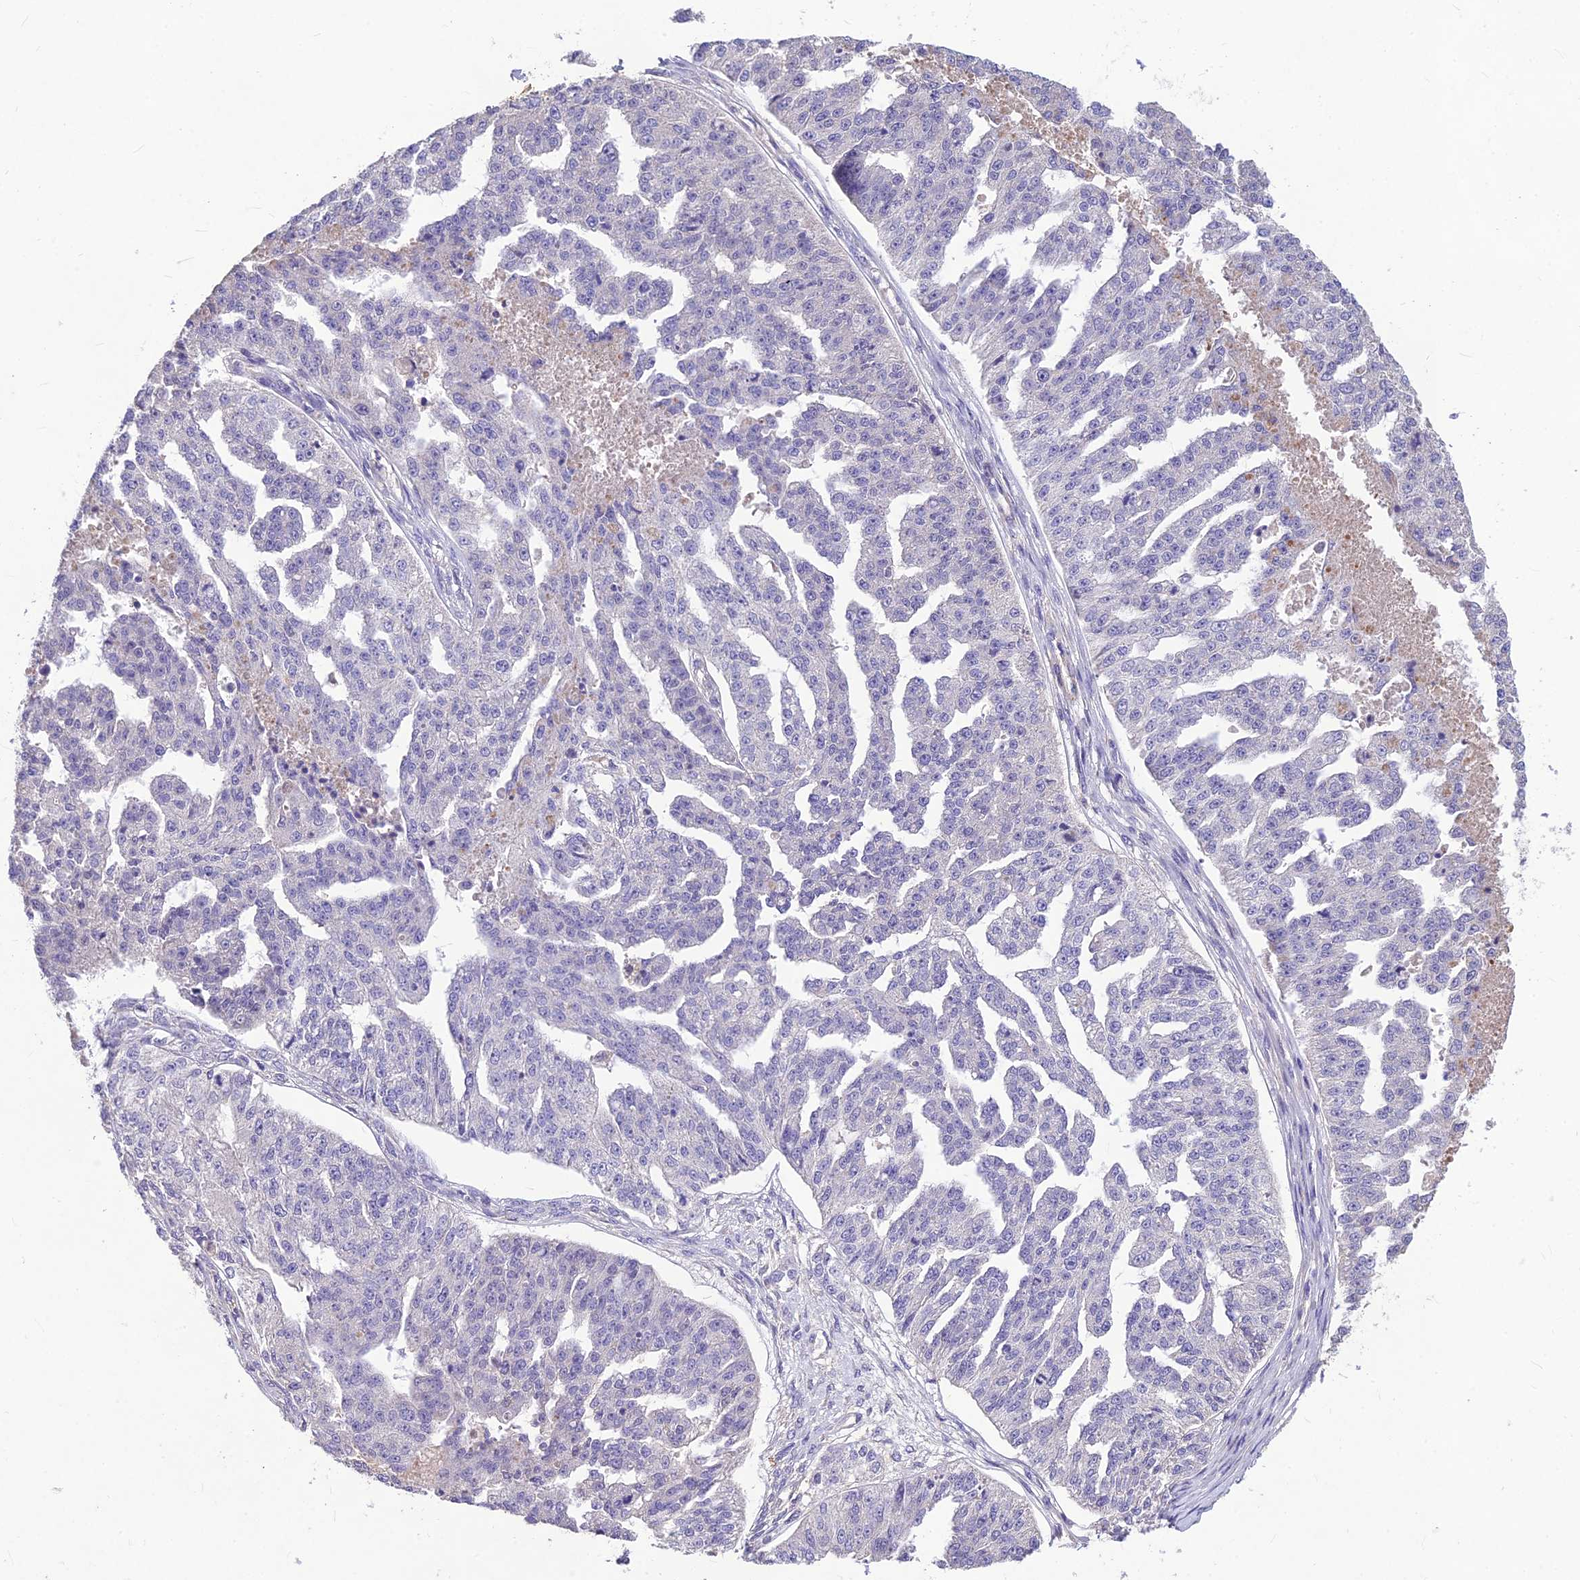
{"staining": {"intensity": "negative", "quantity": "none", "location": "none"}, "tissue": "ovarian cancer", "cell_type": "Tumor cells", "image_type": "cancer", "snomed": [{"axis": "morphology", "description": "Cystadenocarcinoma, serous, NOS"}, {"axis": "topography", "description": "Ovary"}], "caption": "IHC histopathology image of neoplastic tissue: serous cystadenocarcinoma (ovarian) stained with DAB (3,3'-diaminobenzidine) displays no significant protein staining in tumor cells.", "gene": "CLUH", "patient": {"sex": "female", "age": 58}}